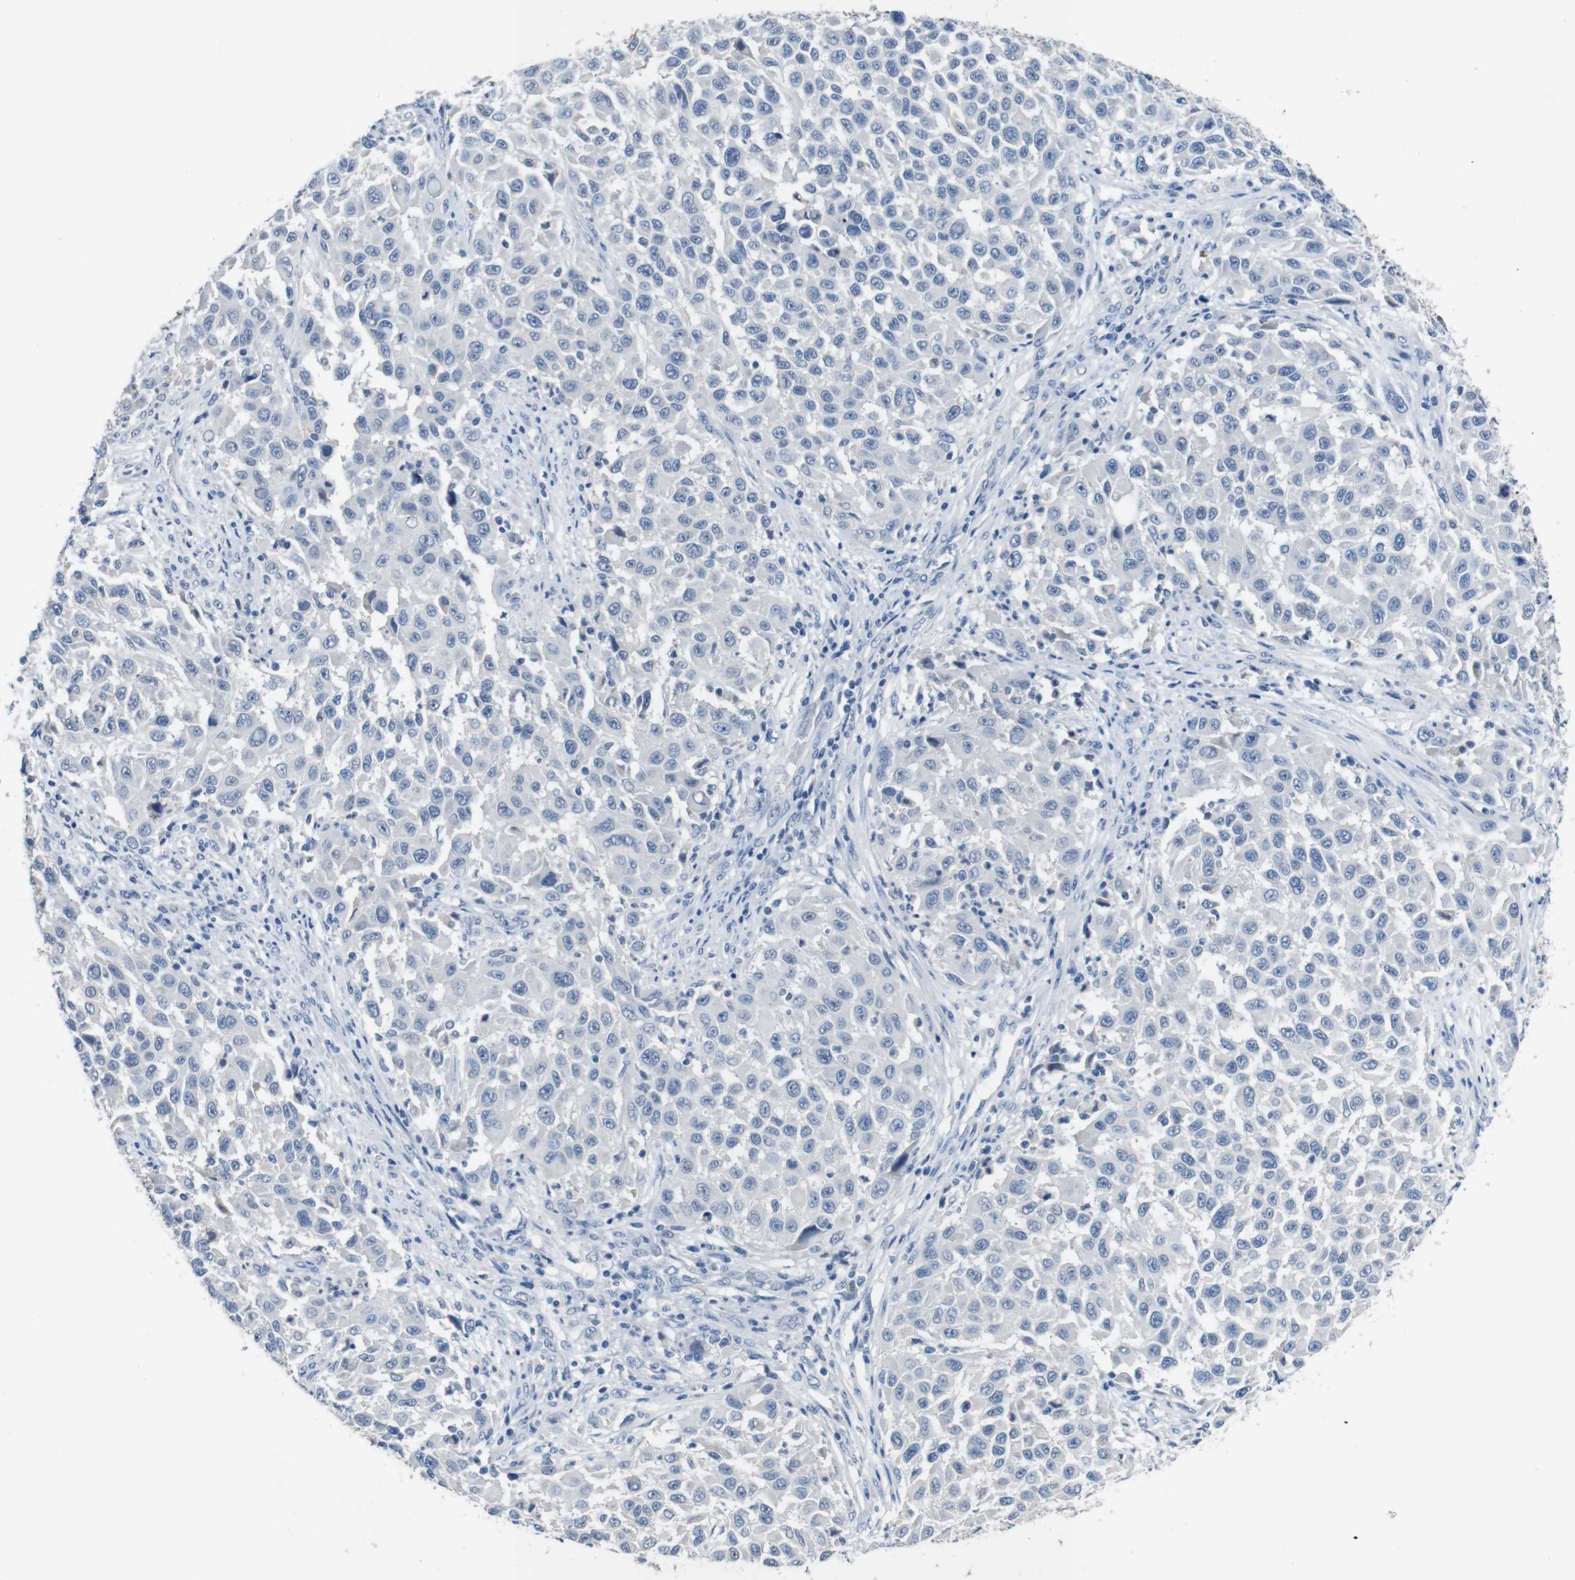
{"staining": {"intensity": "negative", "quantity": "none", "location": "none"}, "tissue": "melanoma", "cell_type": "Tumor cells", "image_type": "cancer", "snomed": [{"axis": "morphology", "description": "Malignant melanoma, Metastatic site"}, {"axis": "topography", "description": "Lymph node"}], "caption": "IHC photomicrograph of neoplastic tissue: human malignant melanoma (metastatic site) stained with DAB demonstrates no significant protein staining in tumor cells.", "gene": "SLC2A8", "patient": {"sex": "male", "age": 61}}